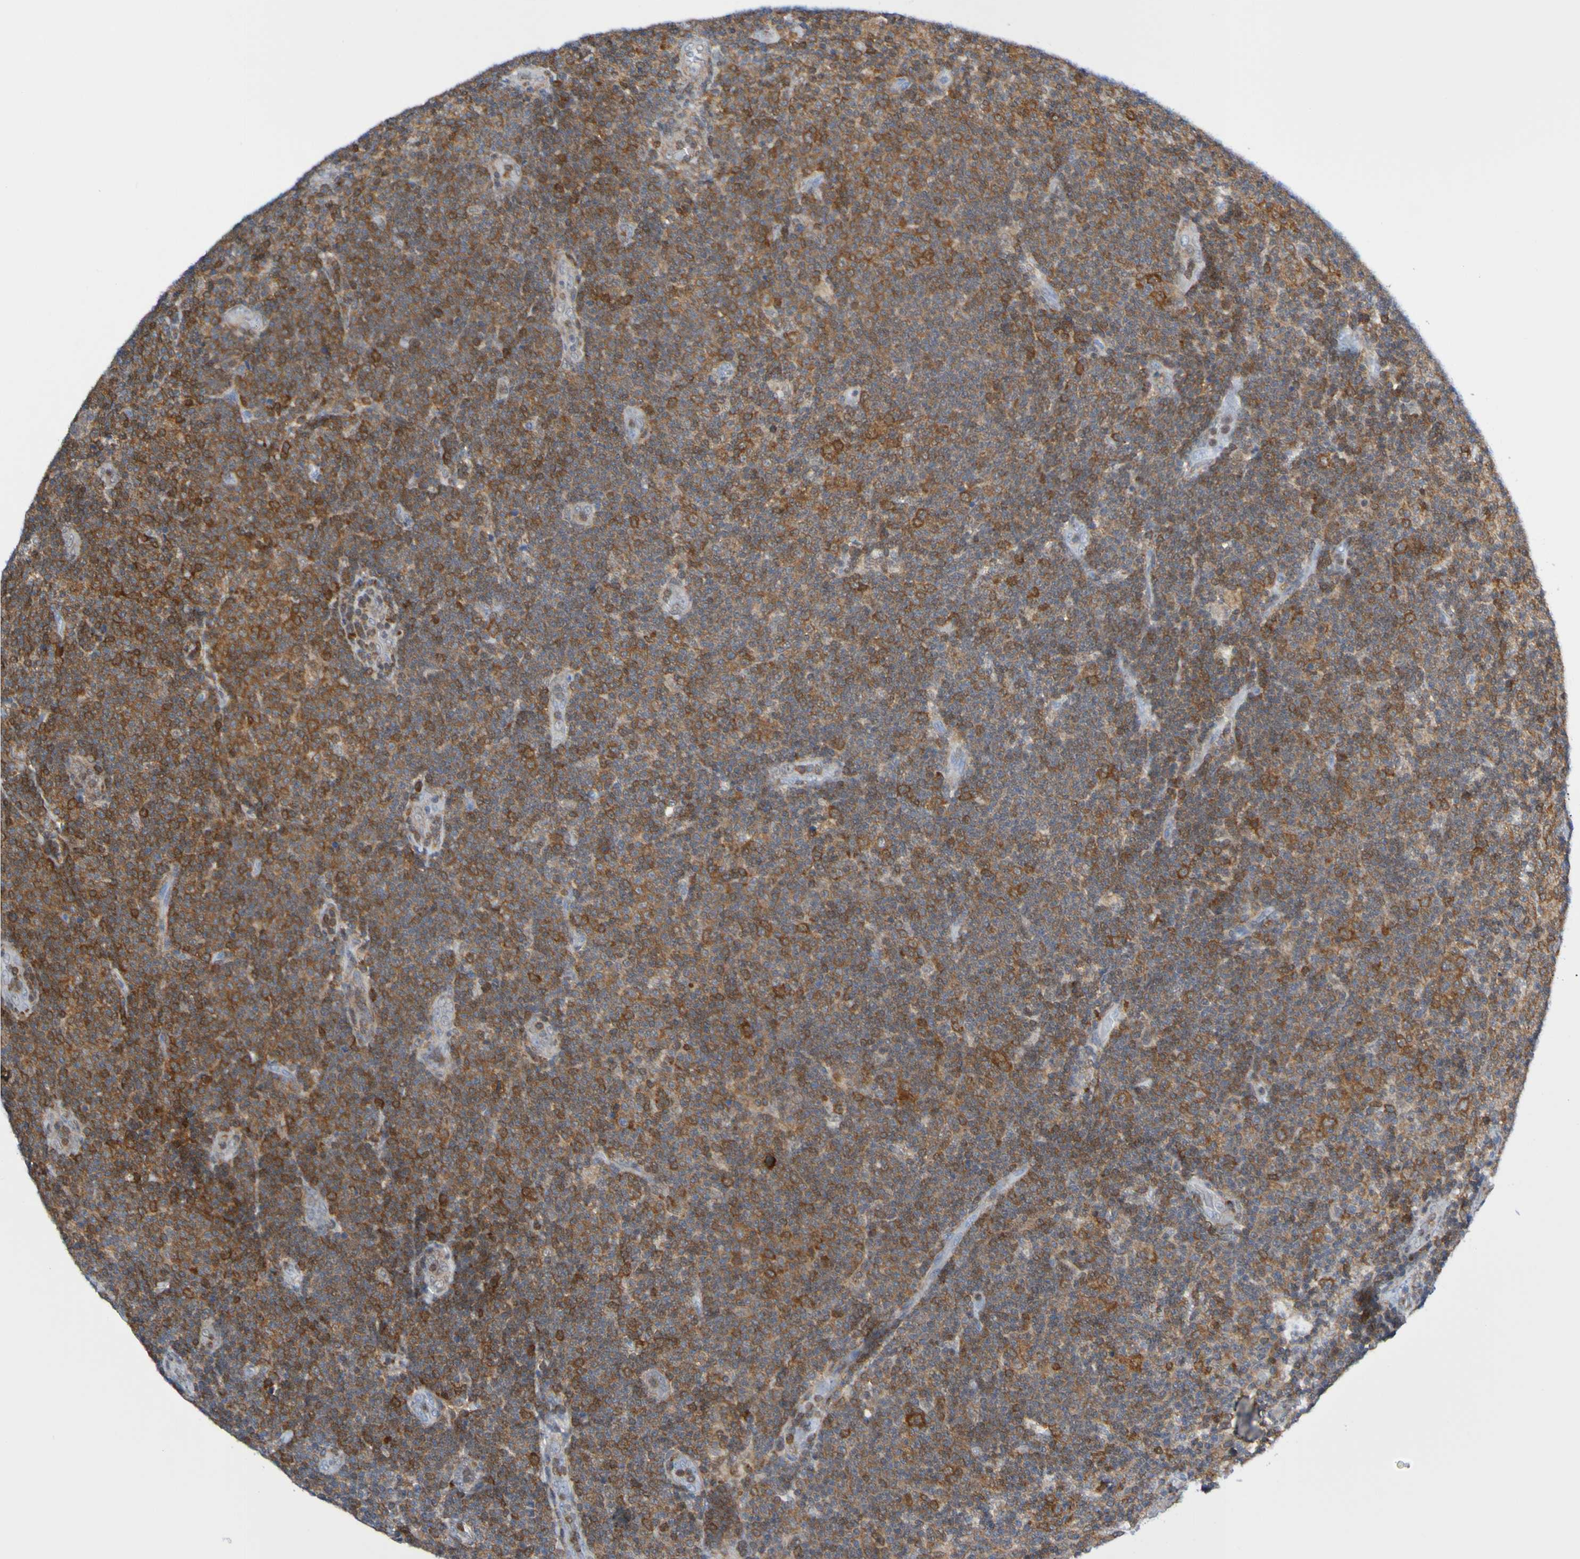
{"staining": {"intensity": "moderate", "quantity": ">75%", "location": "cytoplasmic/membranous"}, "tissue": "lymphoma", "cell_type": "Tumor cells", "image_type": "cancer", "snomed": [{"axis": "morphology", "description": "Malignant lymphoma, non-Hodgkin's type, Low grade"}, {"axis": "topography", "description": "Lymph node"}], "caption": "Human low-grade malignant lymphoma, non-Hodgkin's type stained with a brown dye displays moderate cytoplasmic/membranous positive positivity in approximately >75% of tumor cells.", "gene": "ATIC", "patient": {"sex": "male", "age": 83}}